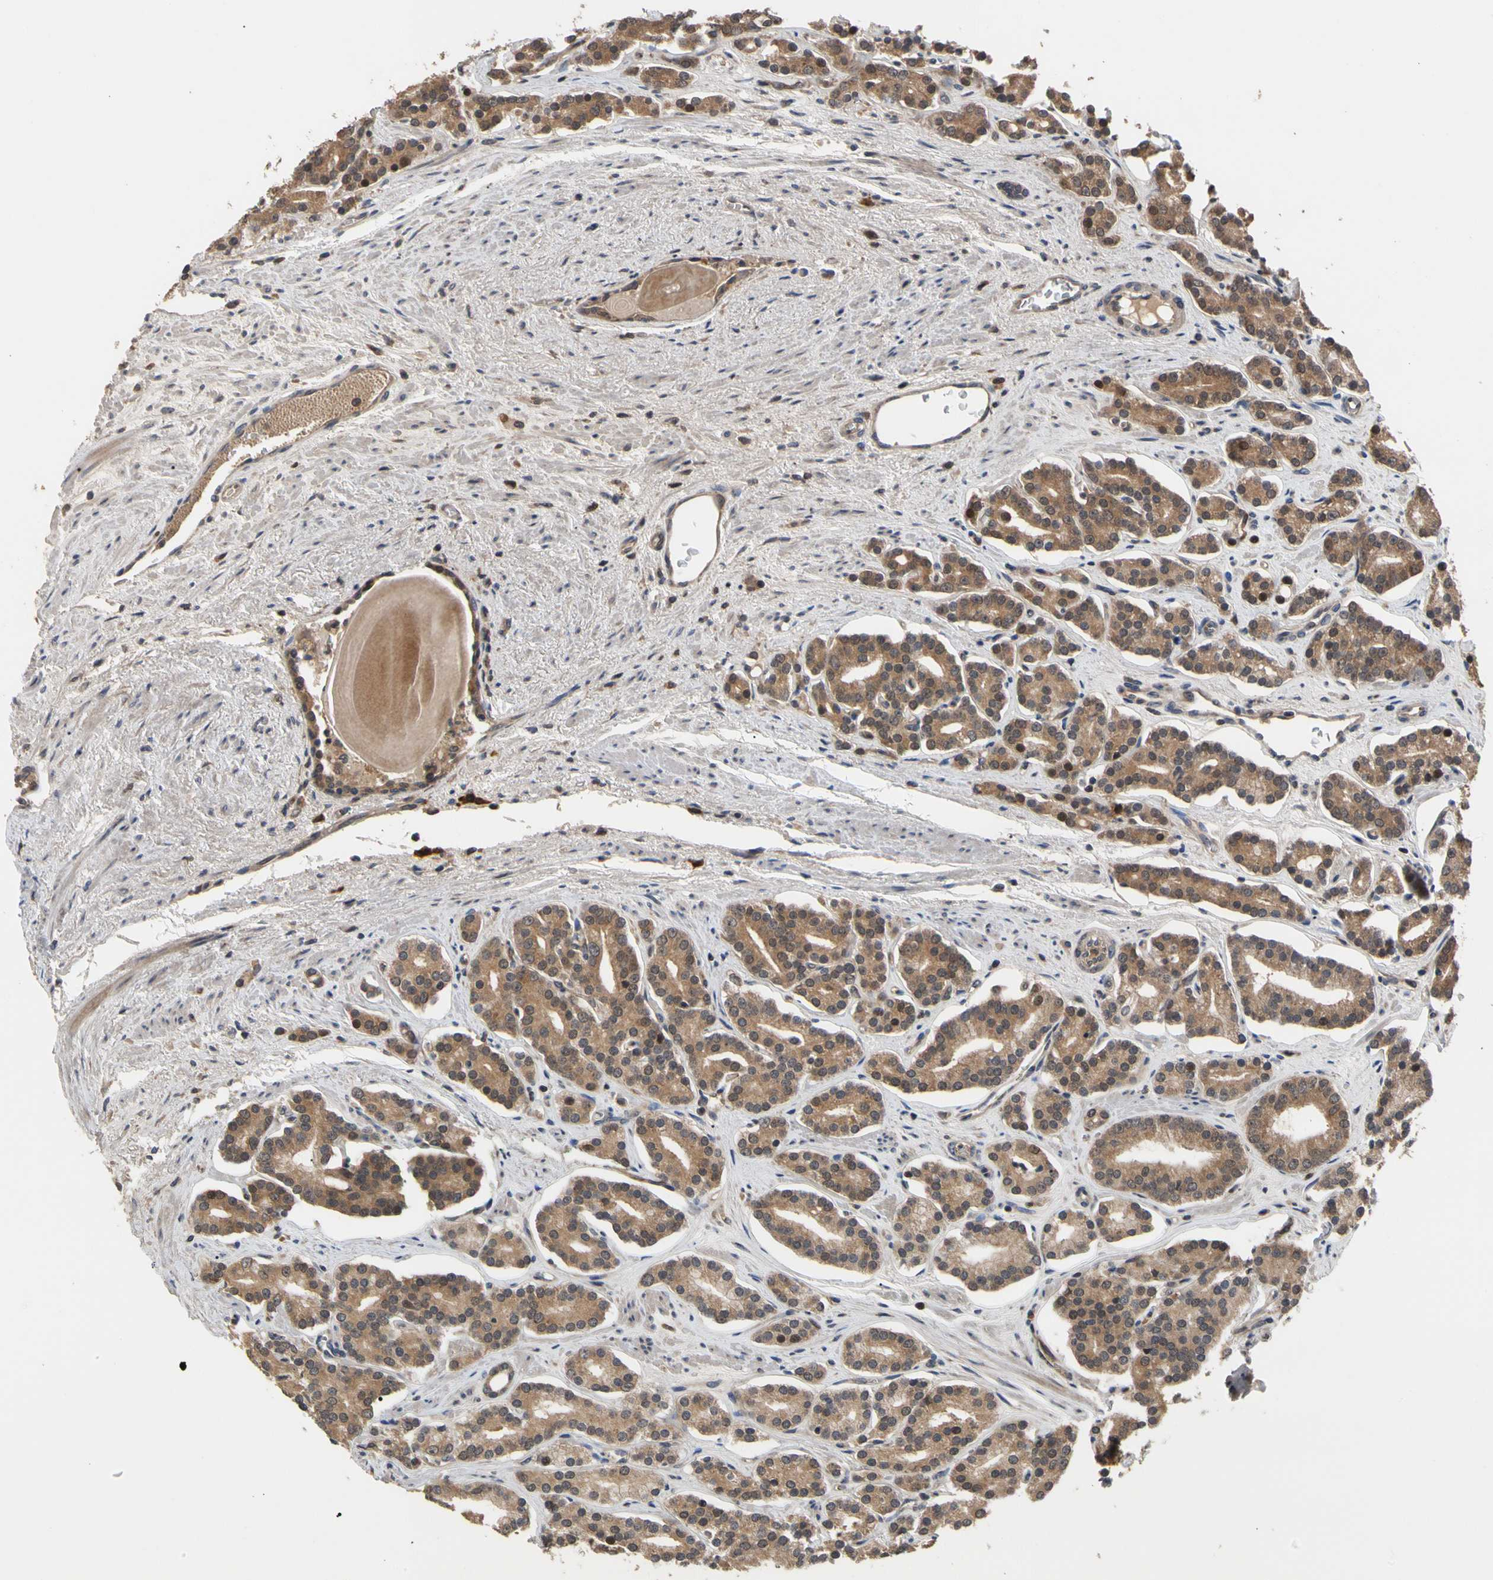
{"staining": {"intensity": "moderate", "quantity": ">75%", "location": "cytoplasmic/membranous"}, "tissue": "prostate cancer", "cell_type": "Tumor cells", "image_type": "cancer", "snomed": [{"axis": "morphology", "description": "Adenocarcinoma, Low grade"}, {"axis": "topography", "description": "Prostate"}], "caption": "This micrograph displays IHC staining of human adenocarcinoma (low-grade) (prostate), with medium moderate cytoplasmic/membranous expression in about >75% of tumor cells.", "gene": "CYTIP", "patient": {"sex": "male", "age": 63}}